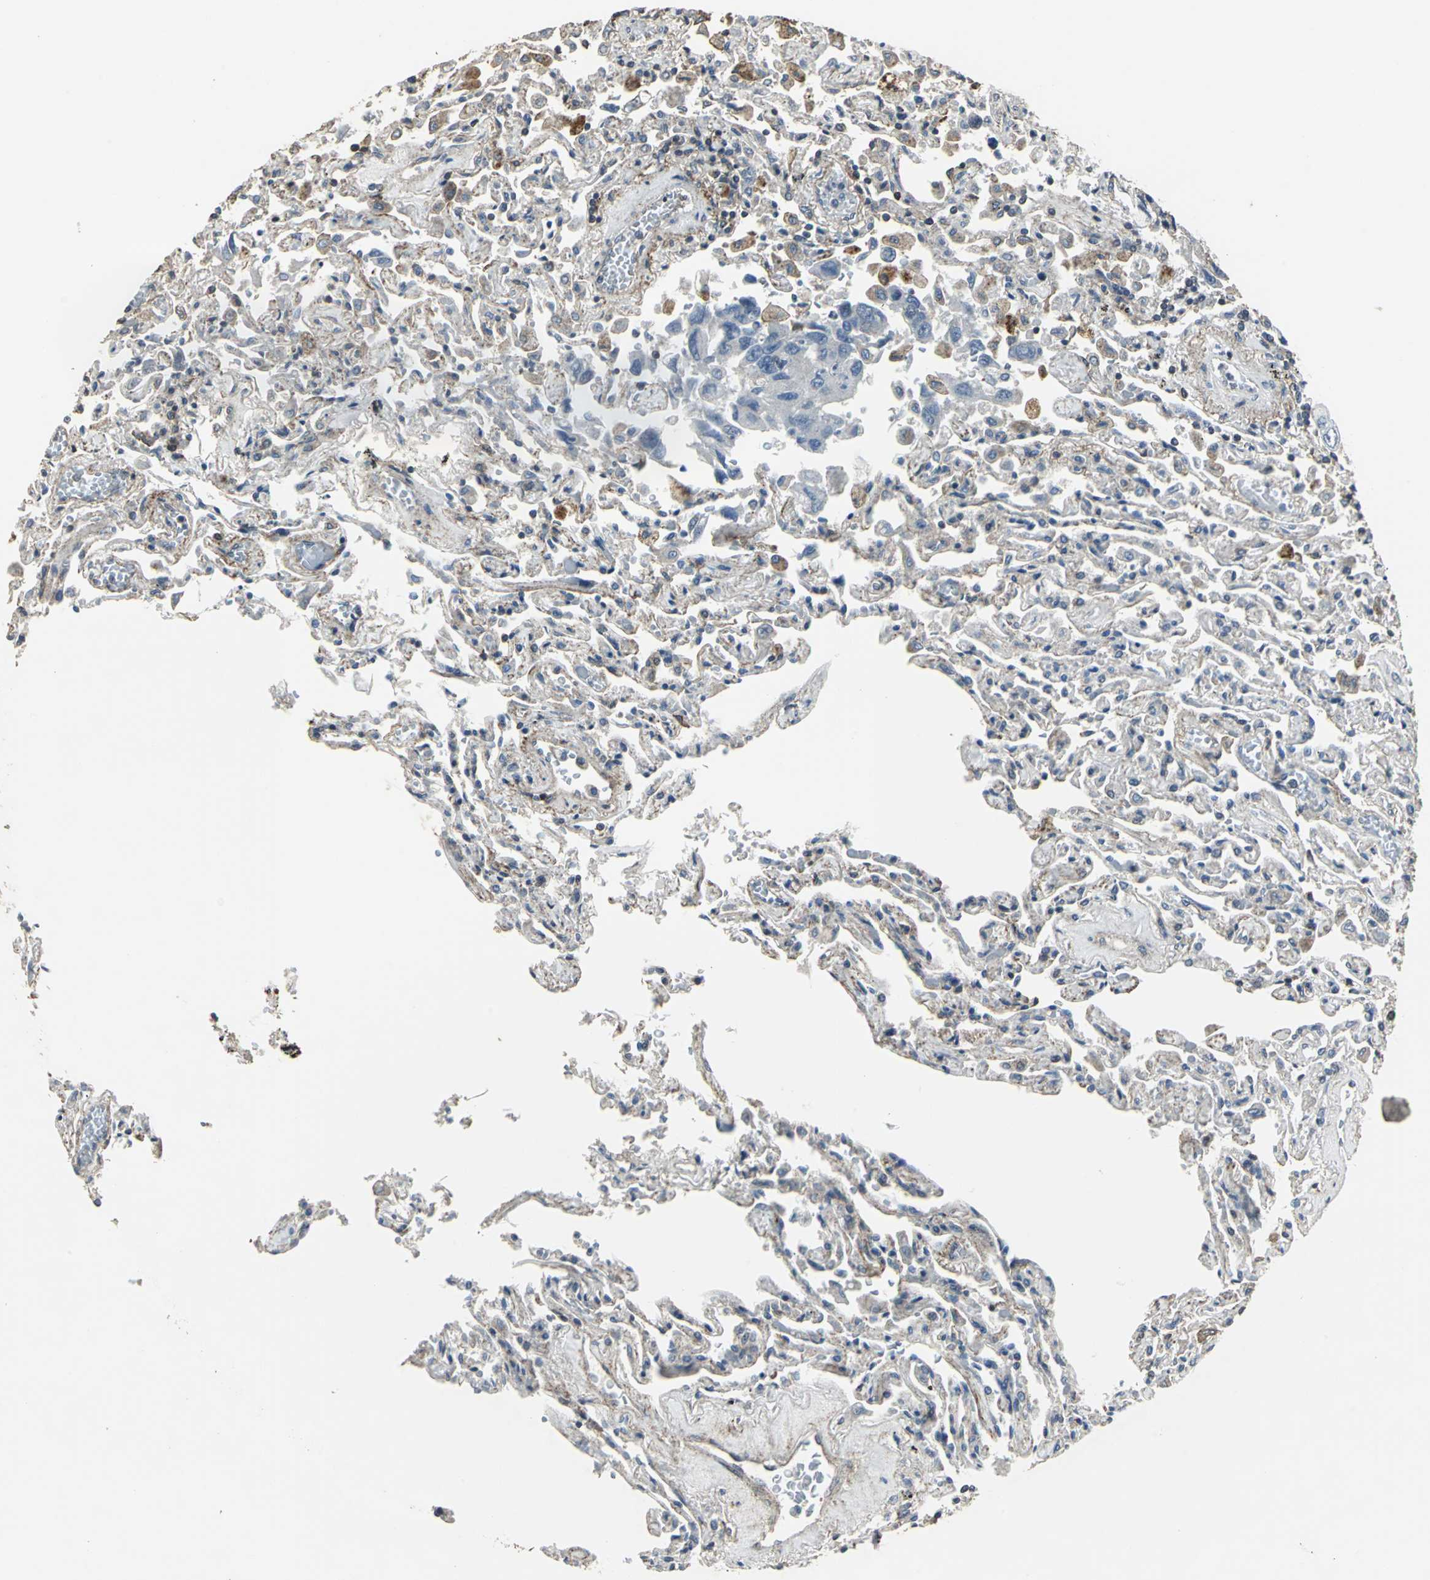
{"staining": {"intensity": "negative", "quantity": "none", "location": "none"}, "tissue": "lung cancer", "cell_type": "Tumor cells", "image_type": "cancer", "snomed": [{"axis": "morphology", "description": "Adenocarcinoma, NOS"}, {"axis": "topography", "description": "Lung"}], "caption": "Tumor cells are negative for brown protein staining in adenocarcinoma (lung). The staining is performed using DAB (3,3'-diaminobenzidine) brown chromogen with nuclei counter-stained in using hematoxylin.", "gene": "DNAJB4", "patient": {"sex": "male", "age": 64}}